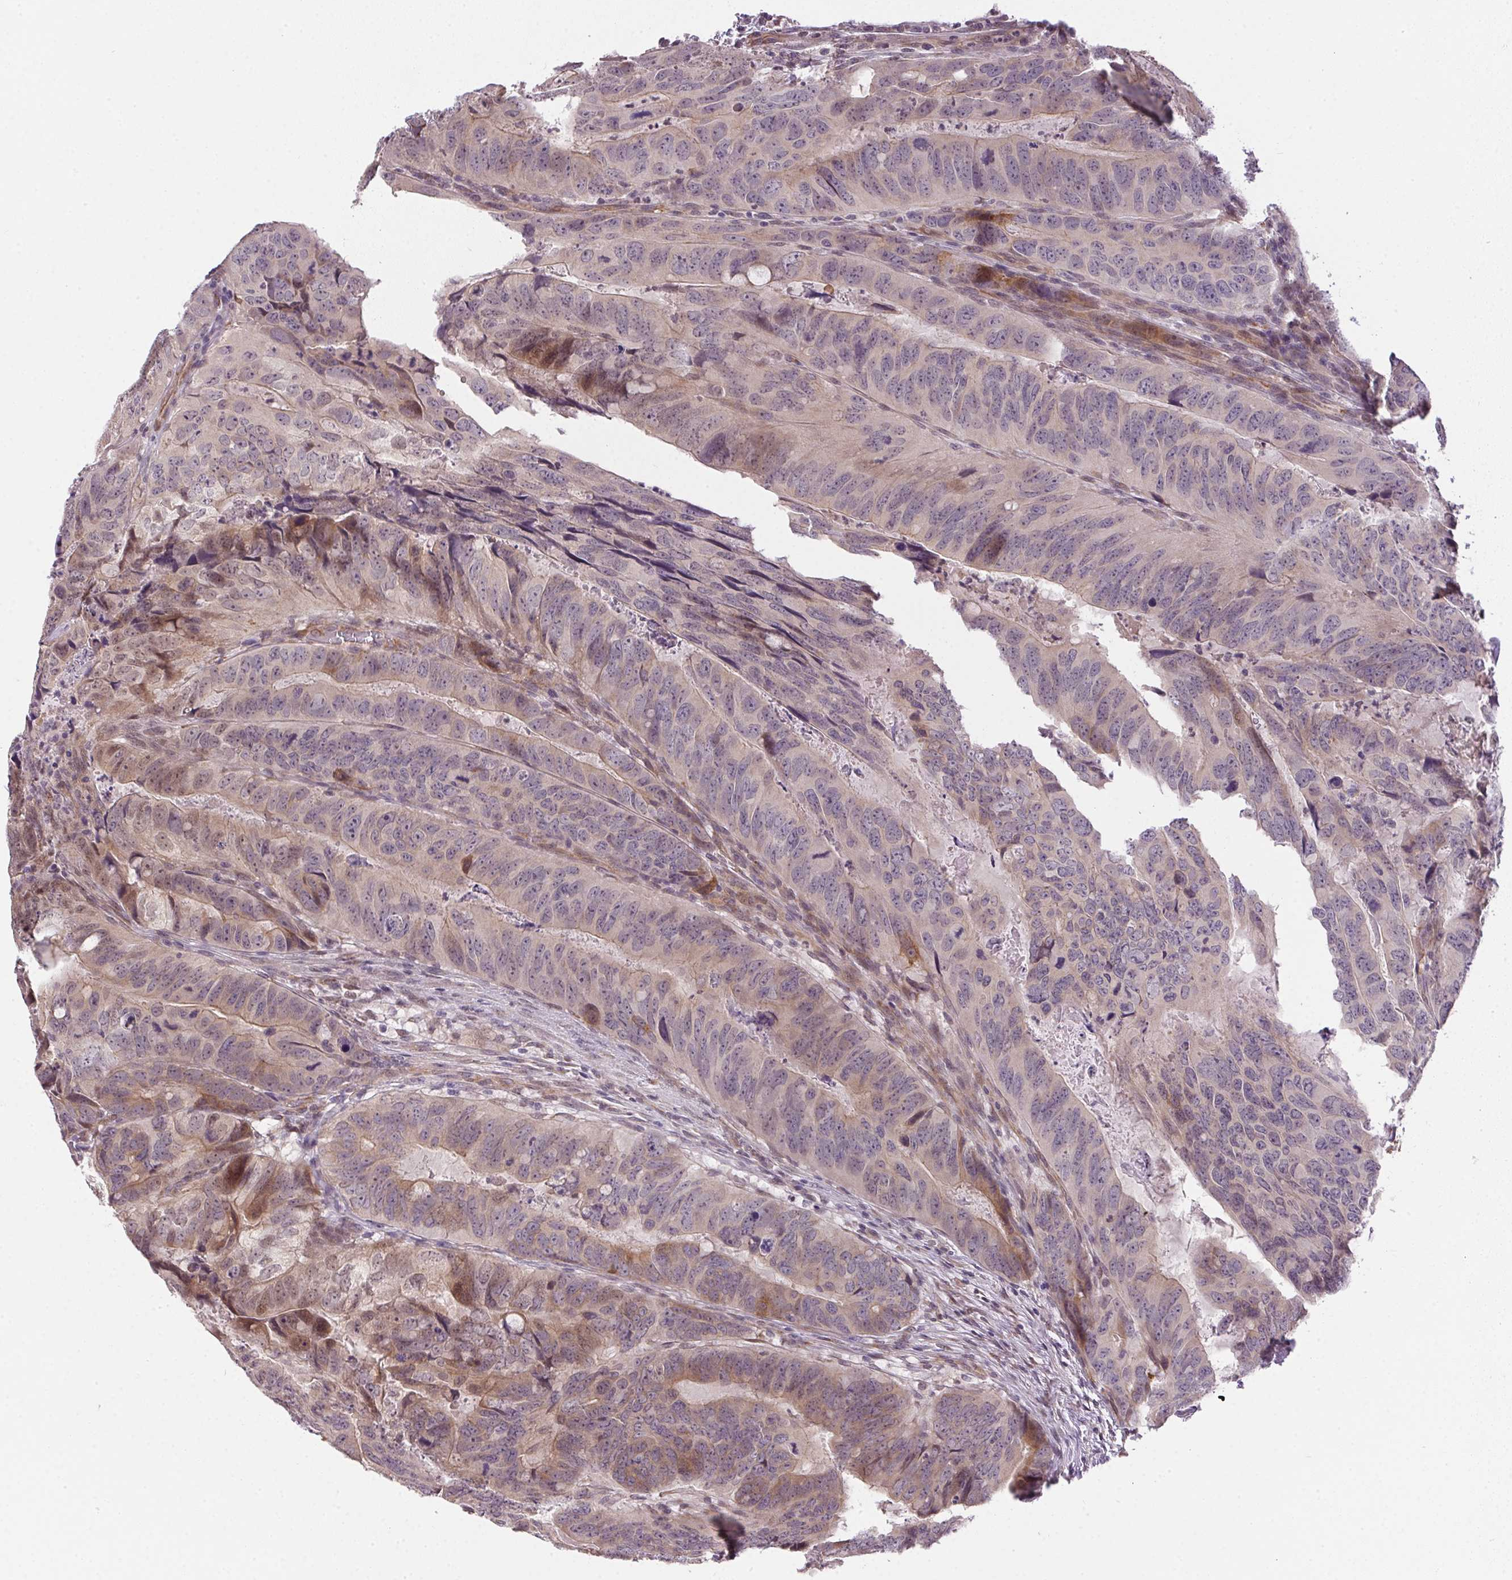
{"staining": {"intensity": "moderate", "quantity": "<25%", "location": "cytoplasmic/membranous,nuclear"}, "tissue": "colorectal cancer", "cell_type": "Tumor cells", "image_type": "cancer", "snomed": [{"axis": "morphology", "description": "Adenocarcinoma, NOS"}, {"axis": "topography", "description": "Colon"}], "caption": "Approximately <25% of tumor cells in human adenocarcinoma (colorectal) demonstrate moderate cytoplasmic/membranous and nuclear protein expression as visualized by brown immunohistochemical staining.", "gene": "CFAP92", "patient": {"sex": "male", "age": 79}}